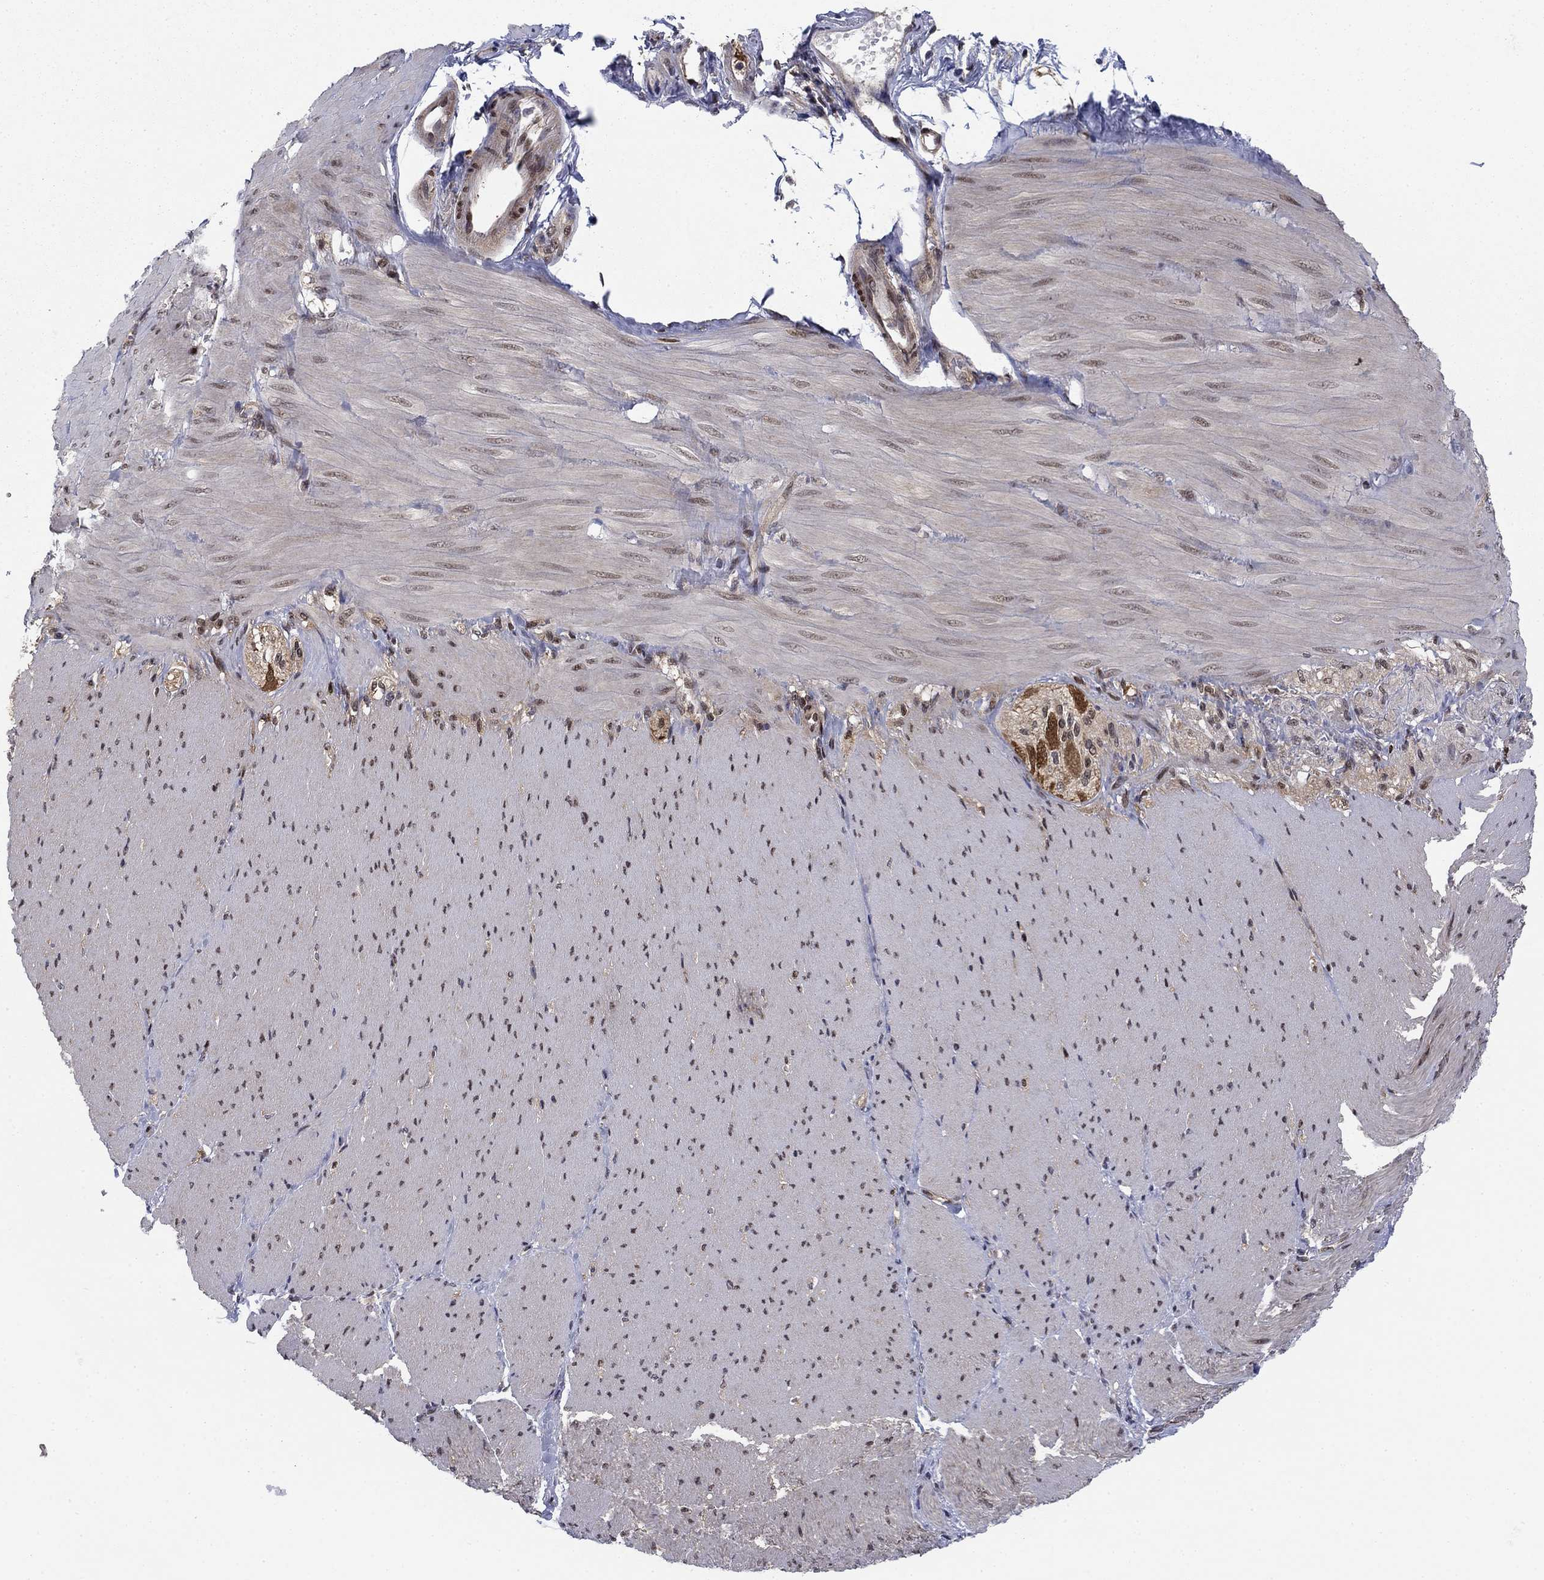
{"staining": {"intensity": "negative", "quantity": "none", "location": "none"}, "tissue": "adipose tissue", "cell_type": "Adipocytes", "image_type": "normal", "snomed": [{"axis": "morphology", "description": "Normal tissue, NOS"}, {"axis": "topography", "description": "Smooth muscle"}, {"axis": "topography", "description": "Duodenum"}, {"axis": "topography", "description": "Peripheral nerve tissue"}], "caption": "An IHC image of normal adipose tissue is shown. There is no staining in adipocytes of adipose tissue.", "gene": "FKBP4", "patient": {"sex": "female", "age": 61}}